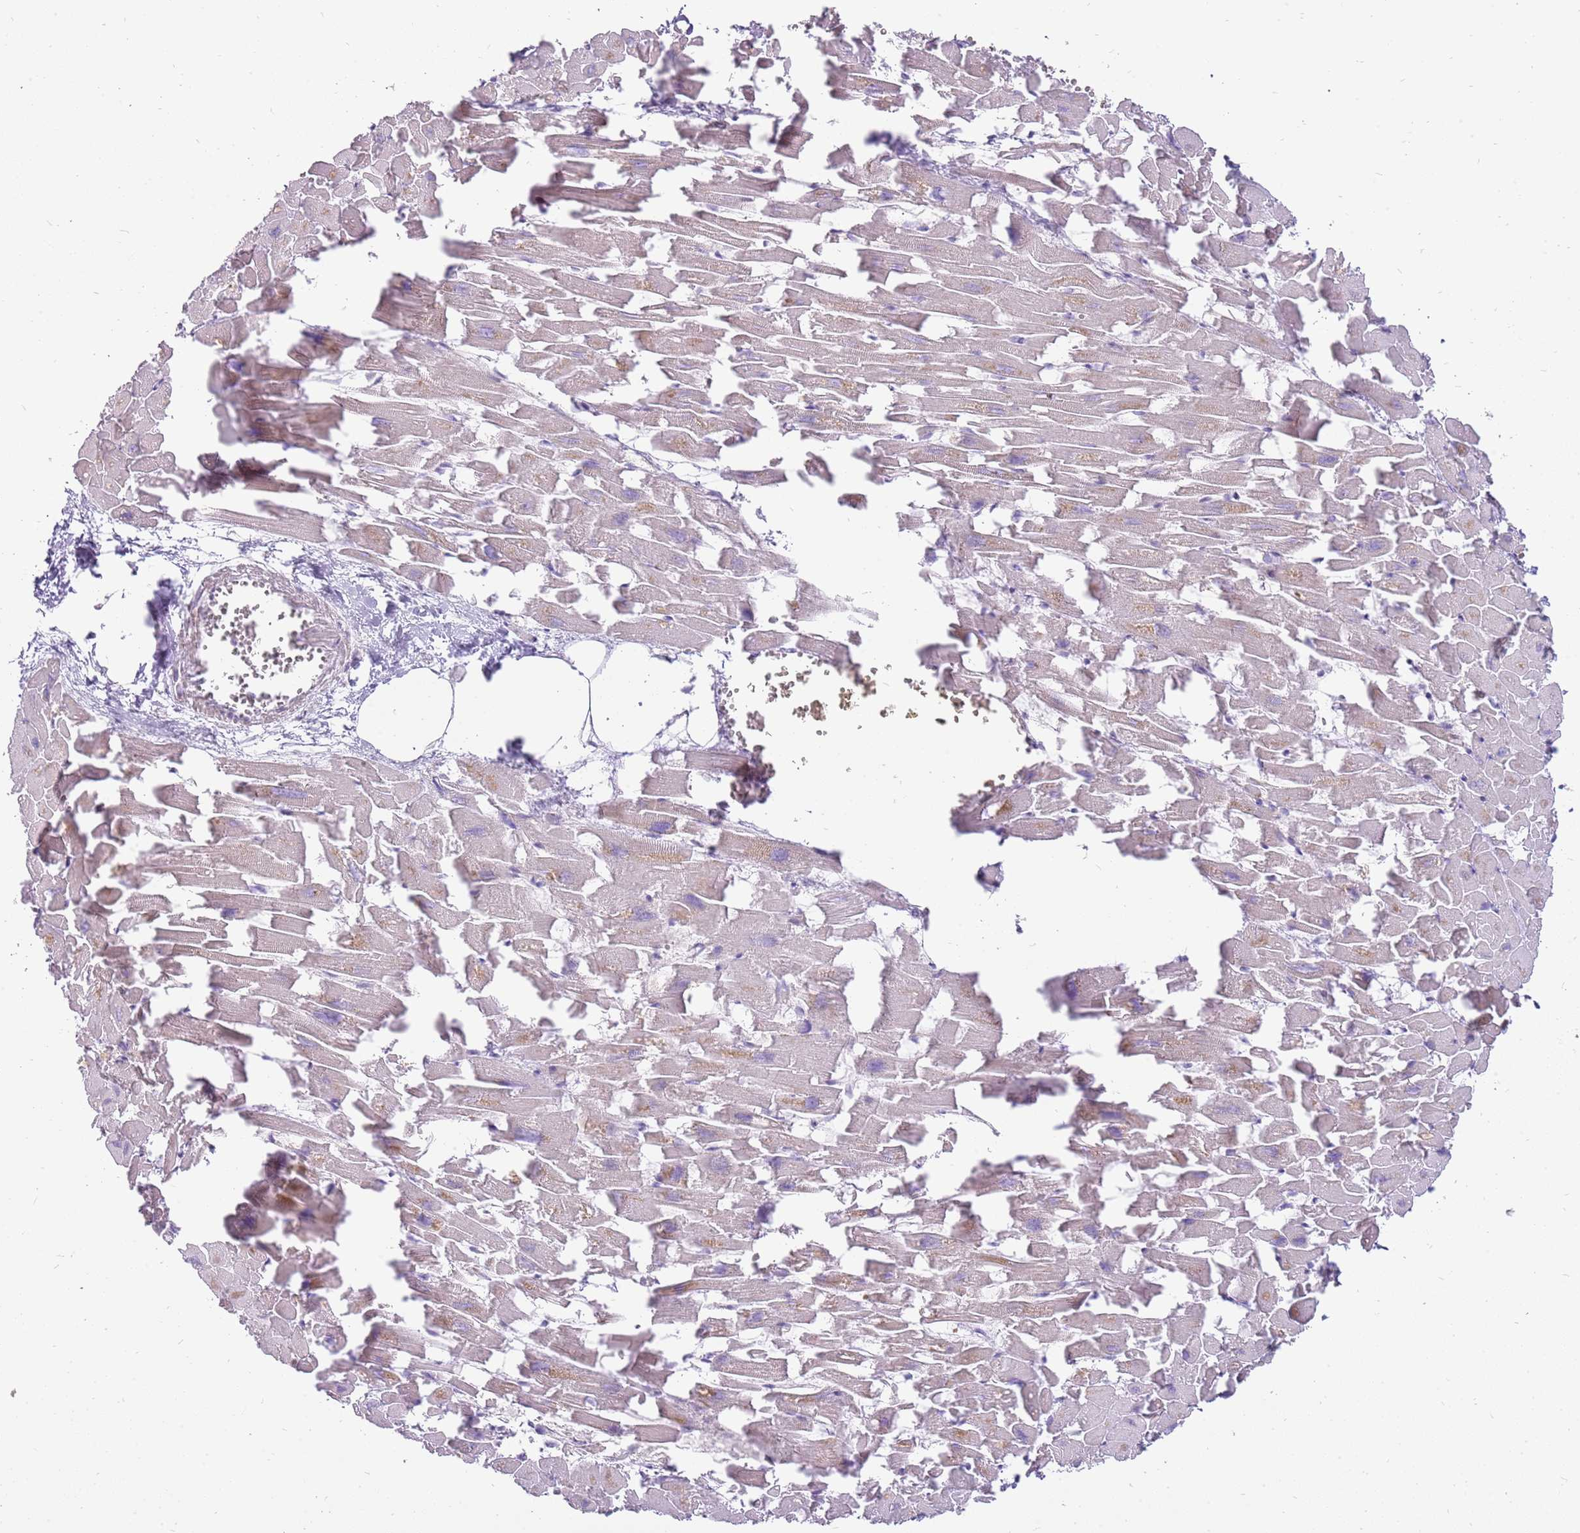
{"staining": {"intensity": "moderate", "quantity": "<25%", "location": "cytoplasmic/membranous"}, "tissue": "heart muscle", "cell_type": "Cardiomyocytes", "image_type": "normal", "snomed": [{"axis": "morphology", "description": "Normal tissue, NOS"}, {"axis": "topography", "description": "Heart"}], "caption": "Protein positivity by immunohistochemistry reveals moderate cytoplasmic/membranous staining in about <25% of cardiomyocytes in normal heart muscle.", "gene": "MCUB", "patient": {"sex": "female", "age": 64}}